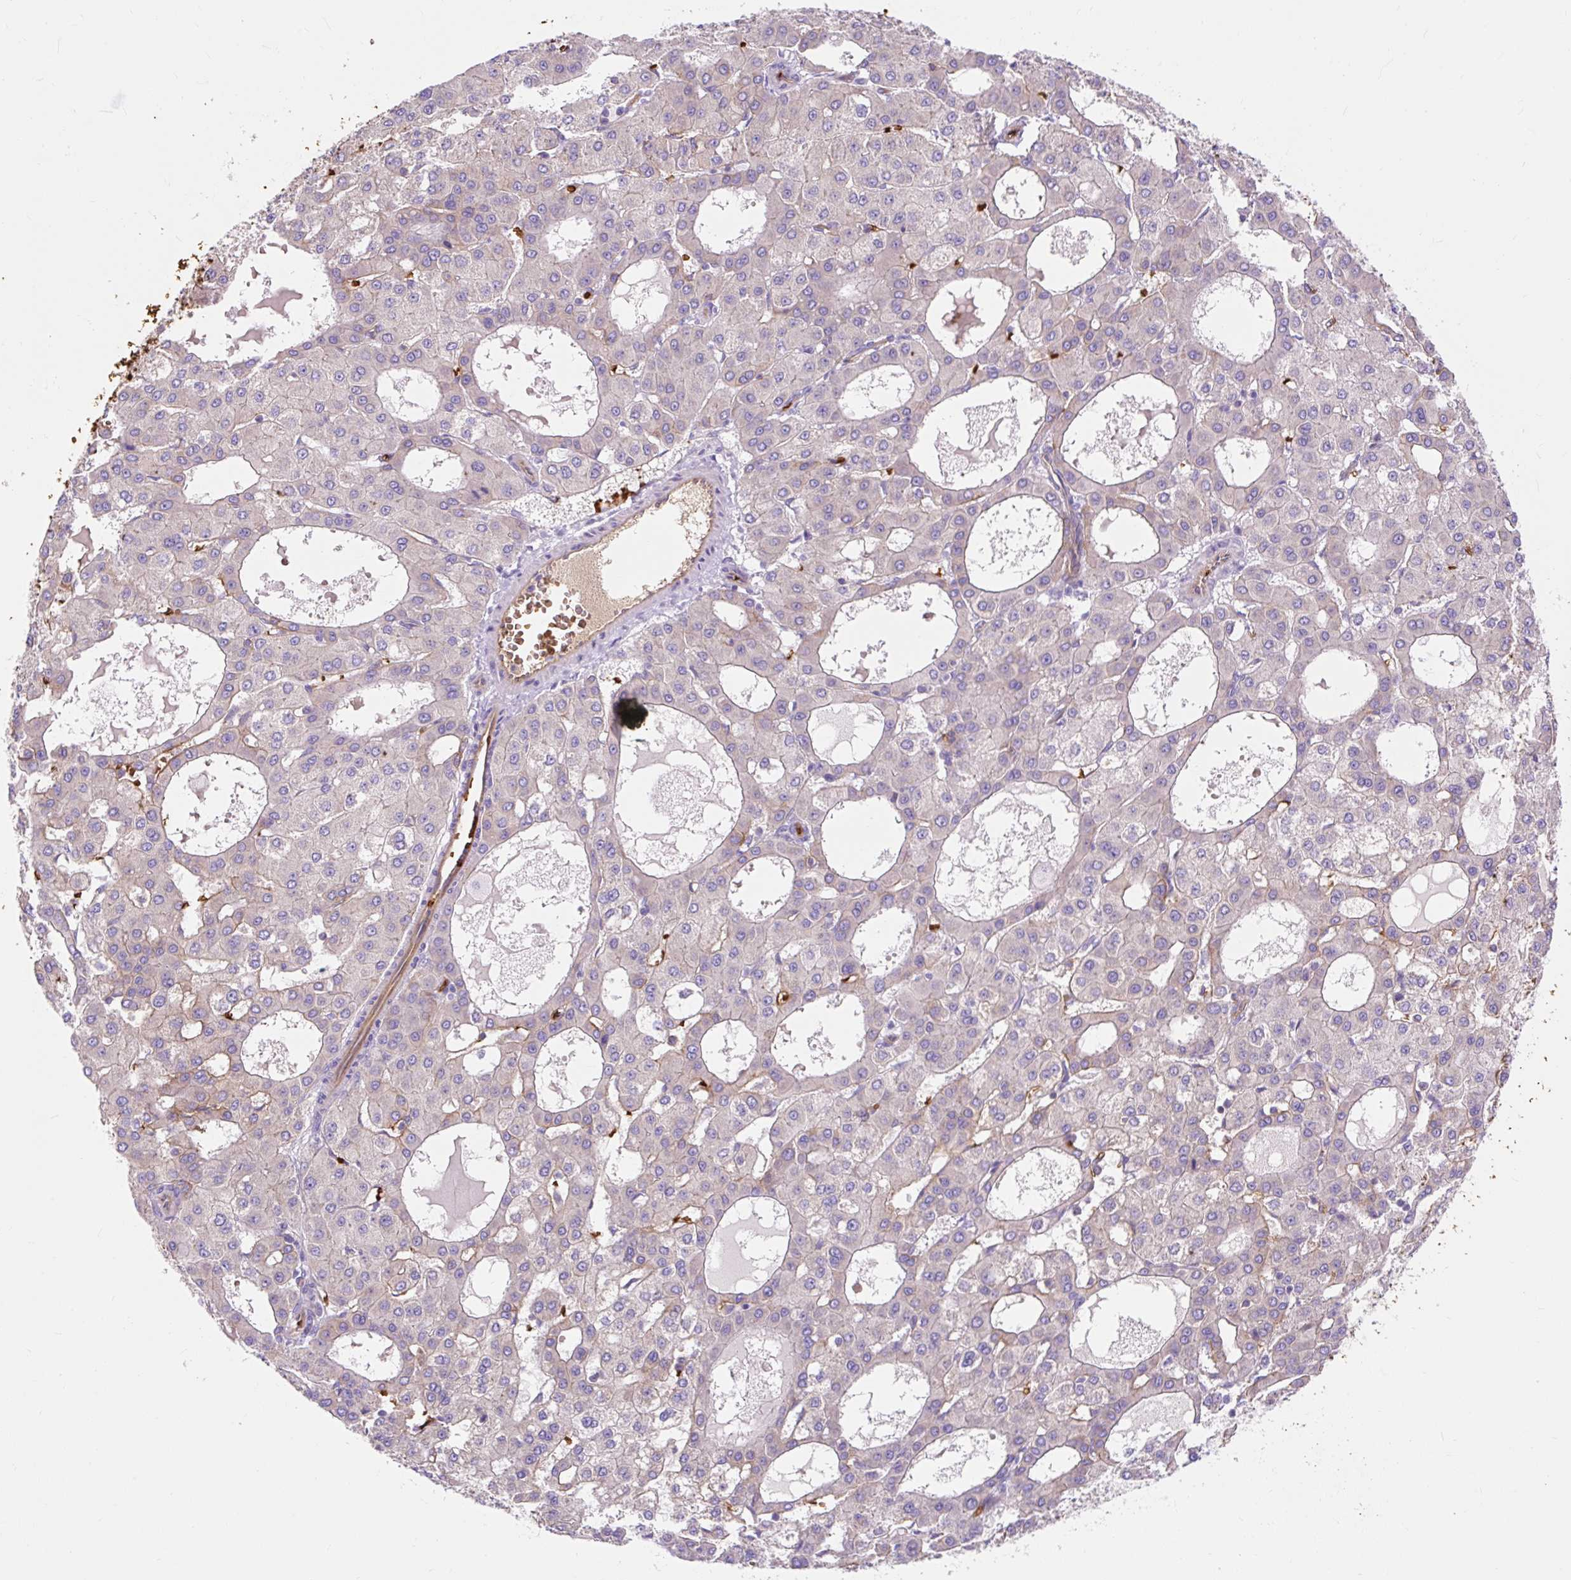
{"staining": {"intensity": "negative", "quantity": "none", "location": "none"}, "tissue": "liver cancer", "cell_type": "Tumor cells", "image_type": "cancer", "snomed": [{"axis": "morphology", "description": "Carcinoma, Hepatocellular, NOS"}, {"axis": "topography", "description": "Liver"}], "caption": "The immunohistochemistry (IHC) image has no significant staining in tumor cells of liver hepatocellular carcinoma tissue.", "gene": "HIP1R", "patient": {"sex": "male", "age": 47}}